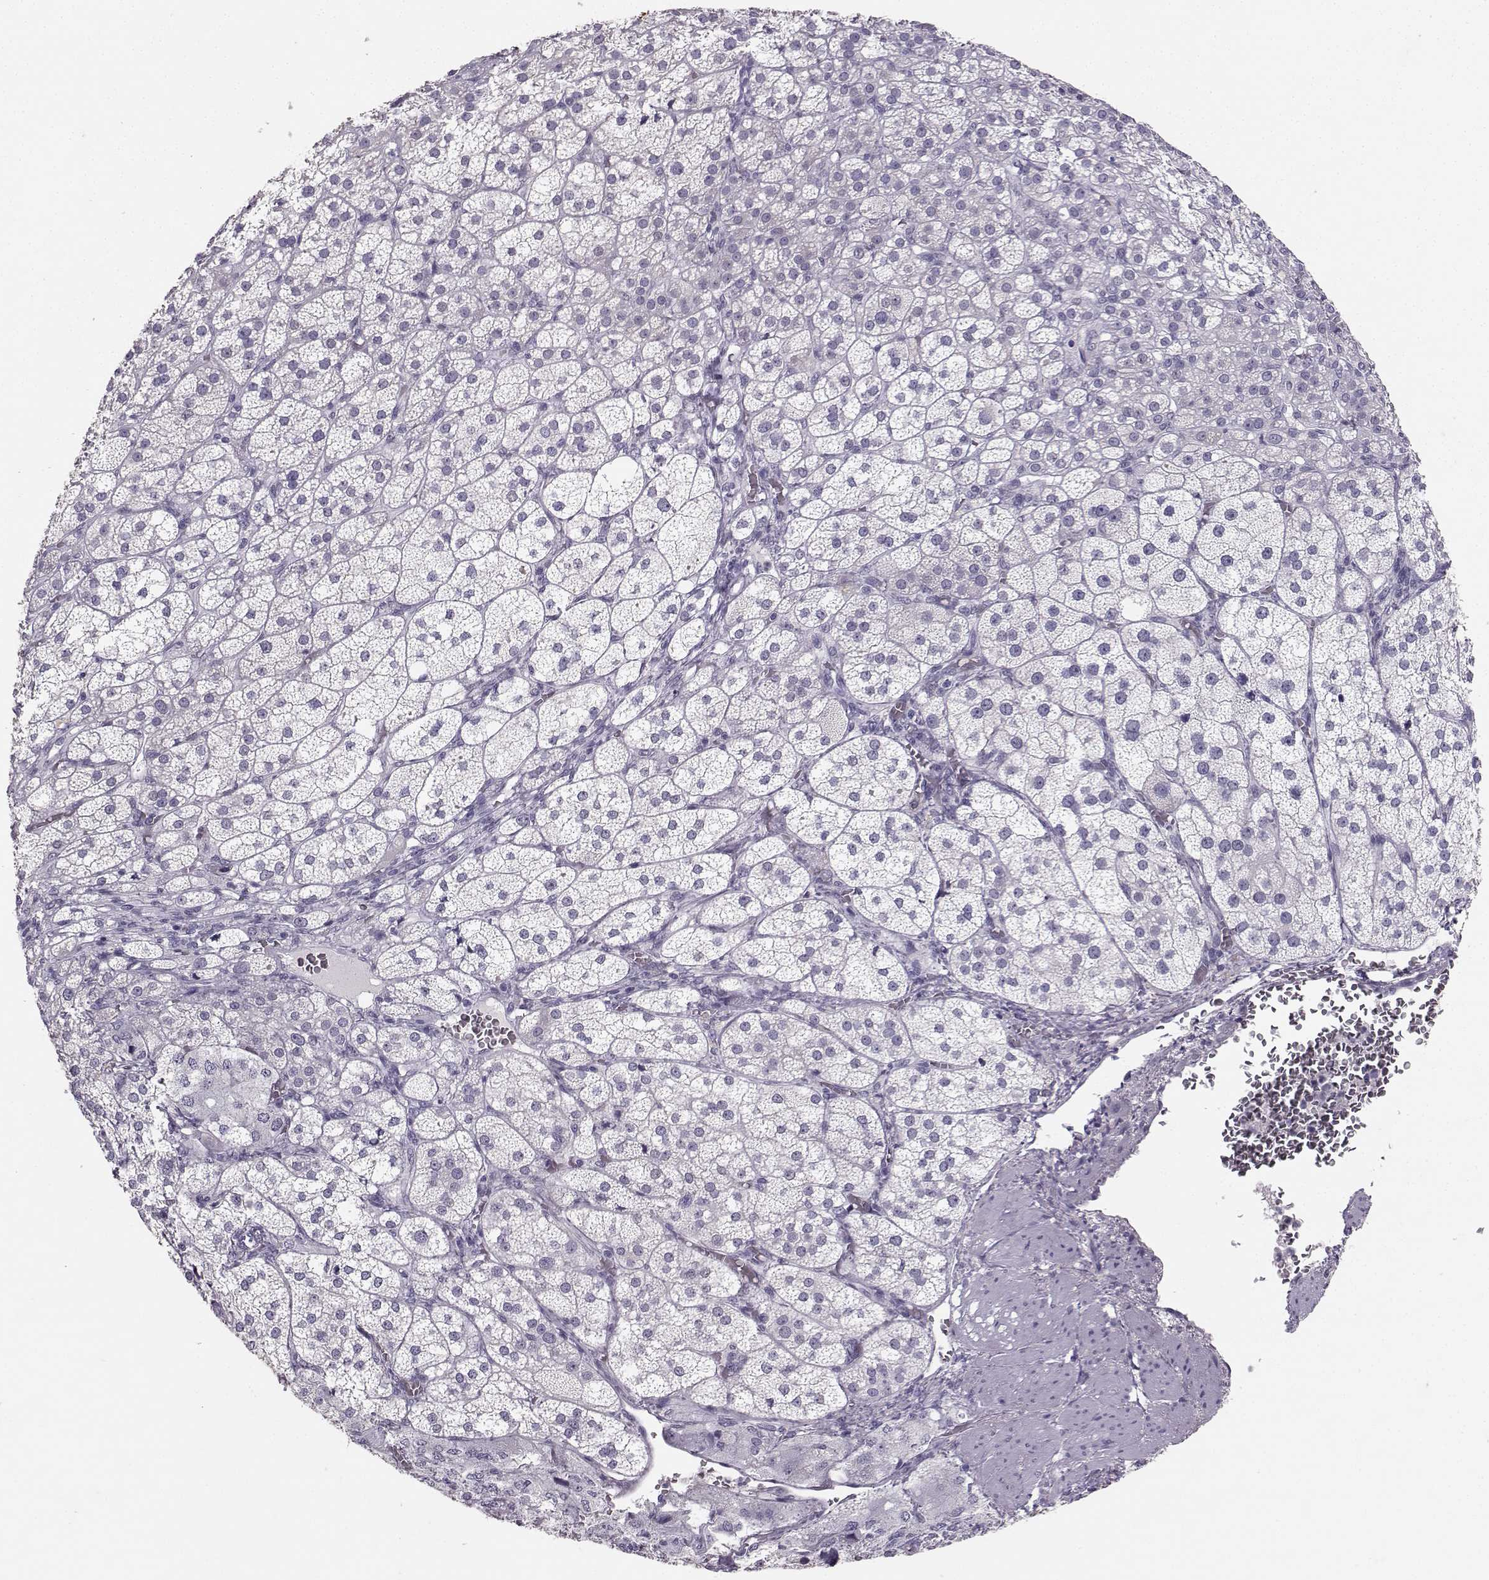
{"staining": {"intensity": "negative", "quantity": "none", "location": "none"}, "tissue": "adrenal gland", "cell_type": "Glandular cells", "image_type": "normal", "snomed": [{"axis": "morphology", "description": "Normal tissue, NOS"}, {"axis": "topography", "description": "Adrenal gland"}], "caption": "Immunohistochemistry (IHC) histopathology image of benign human adrenal gland stained for a protein (brown), which reveals no expression in glandular cells.", "gene": "PKP2", "patient": {"sex": "female", "age": 60}}